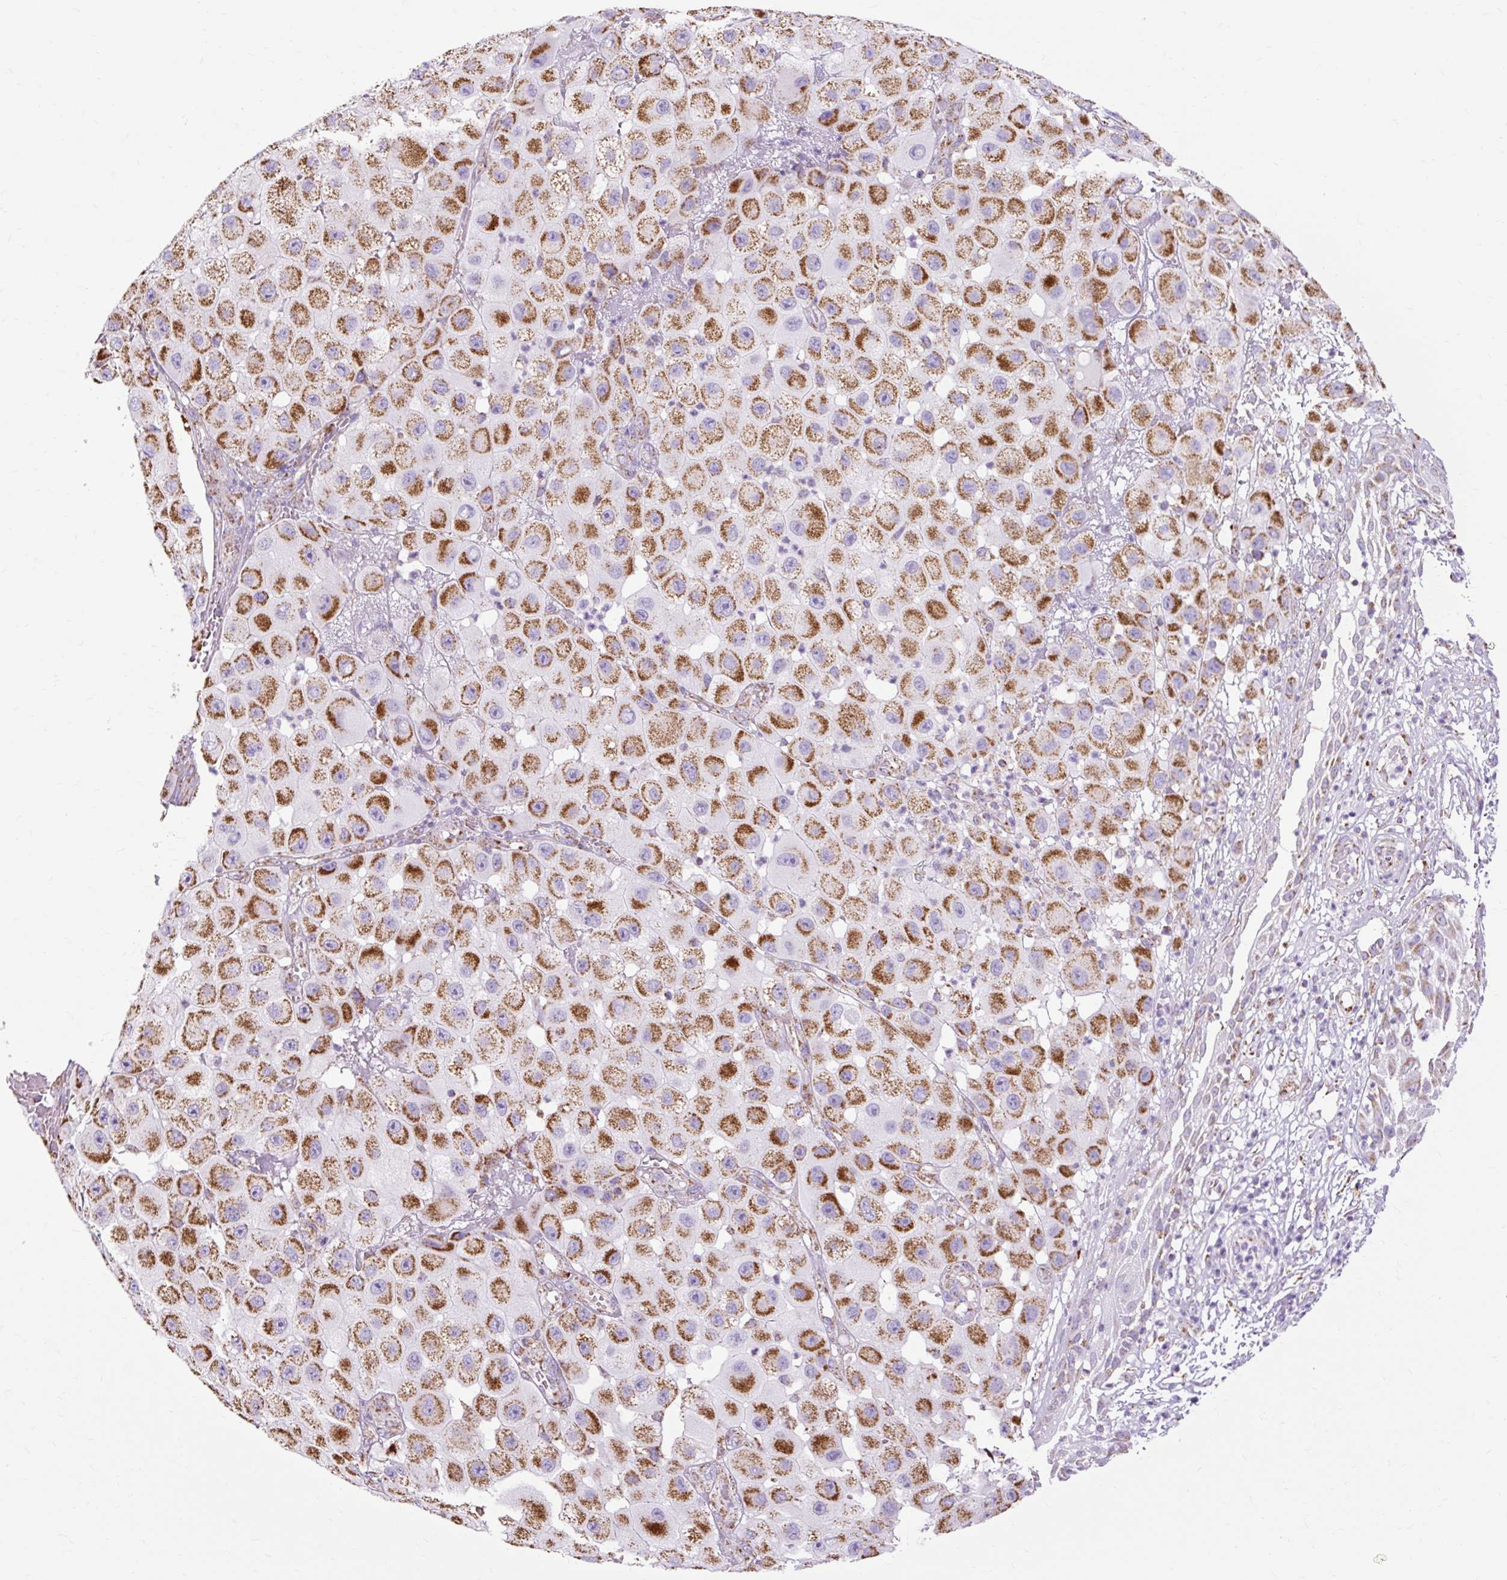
{"staining": {"intensity": "moderate", "quantity": ">75%", "location": "cytoplasmic/membranous"}, "tissue": "melanoma", "cell_type": "Tumor cells", "image_type": "cancer", "snomed": [{"axis": "morphology", "description": "Malignant melanoma, NOS"}, {"axis": "topography", "description": "Skin"}], "caption": "Melanoma stained for a protein (brown) displays moderate cytoplasmic/membranous positive positivity in about >75% of tumor cells.", "gene": "DLAT", "patient": {"sex": "female", "age": 81}}